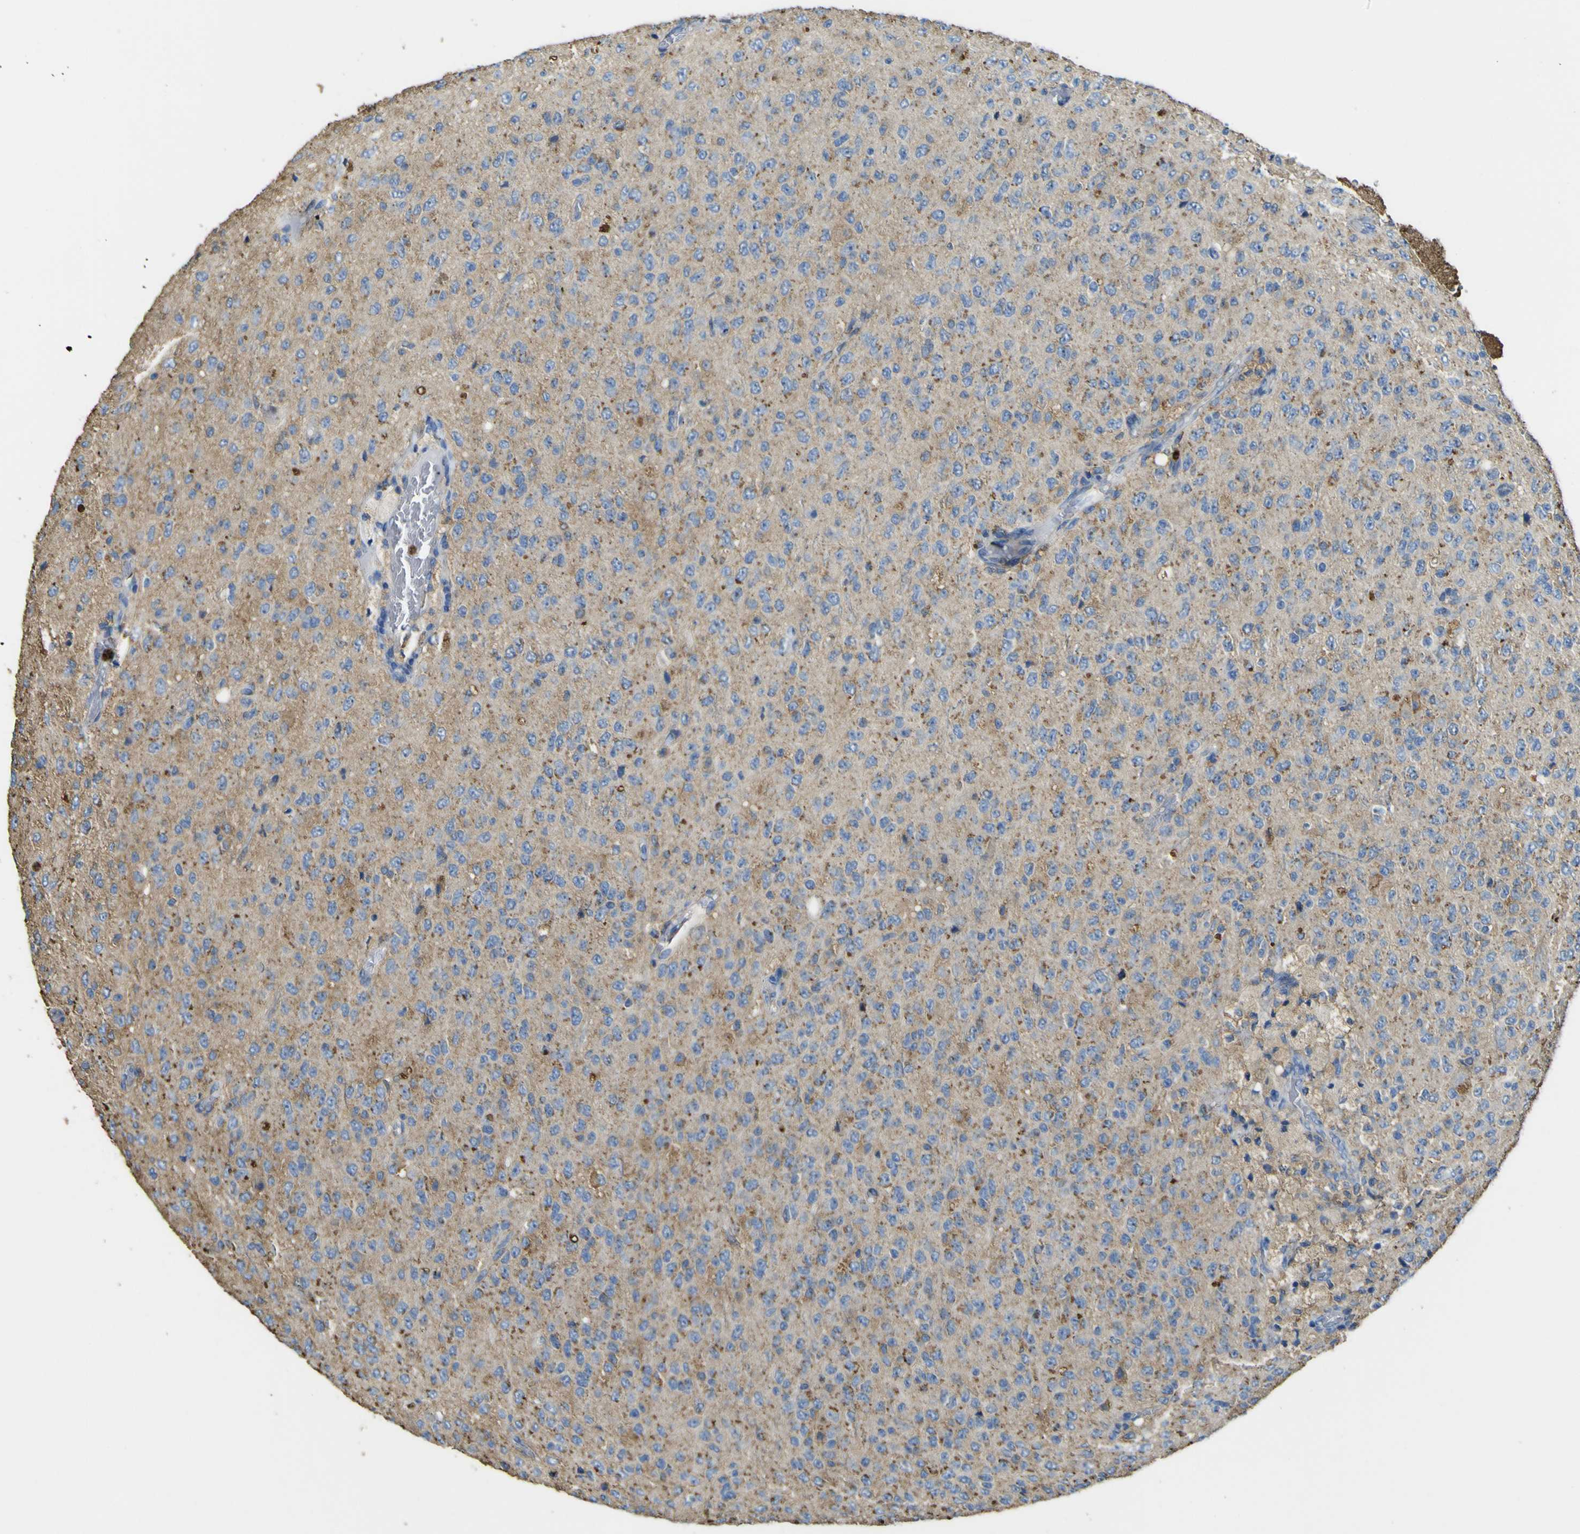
{"staining": {"intensity": "negative", "quantity": "none", "location": "none"}, "tissue": "glioma", "cell_type": "Tumor cells", "image_type": "cancer", "snomed": [{"axis": "morphology", "description": "Glioma, malignant, High grade"}, {"axis": "topography", "description": "pancreas cauda"}], "caption": "A micrograph of human high-grade glioma (malignant) is negative for staining in tumor cells. The staining was performed using DAB (3,3'-diaminobenzidine) to visualize the protein expression in brown, while the nuclei were stained in blue with hematoxylin (Magnification: 20x).", "gene": "ACSL3", "patient": {"sex": "male", "age": 60}}